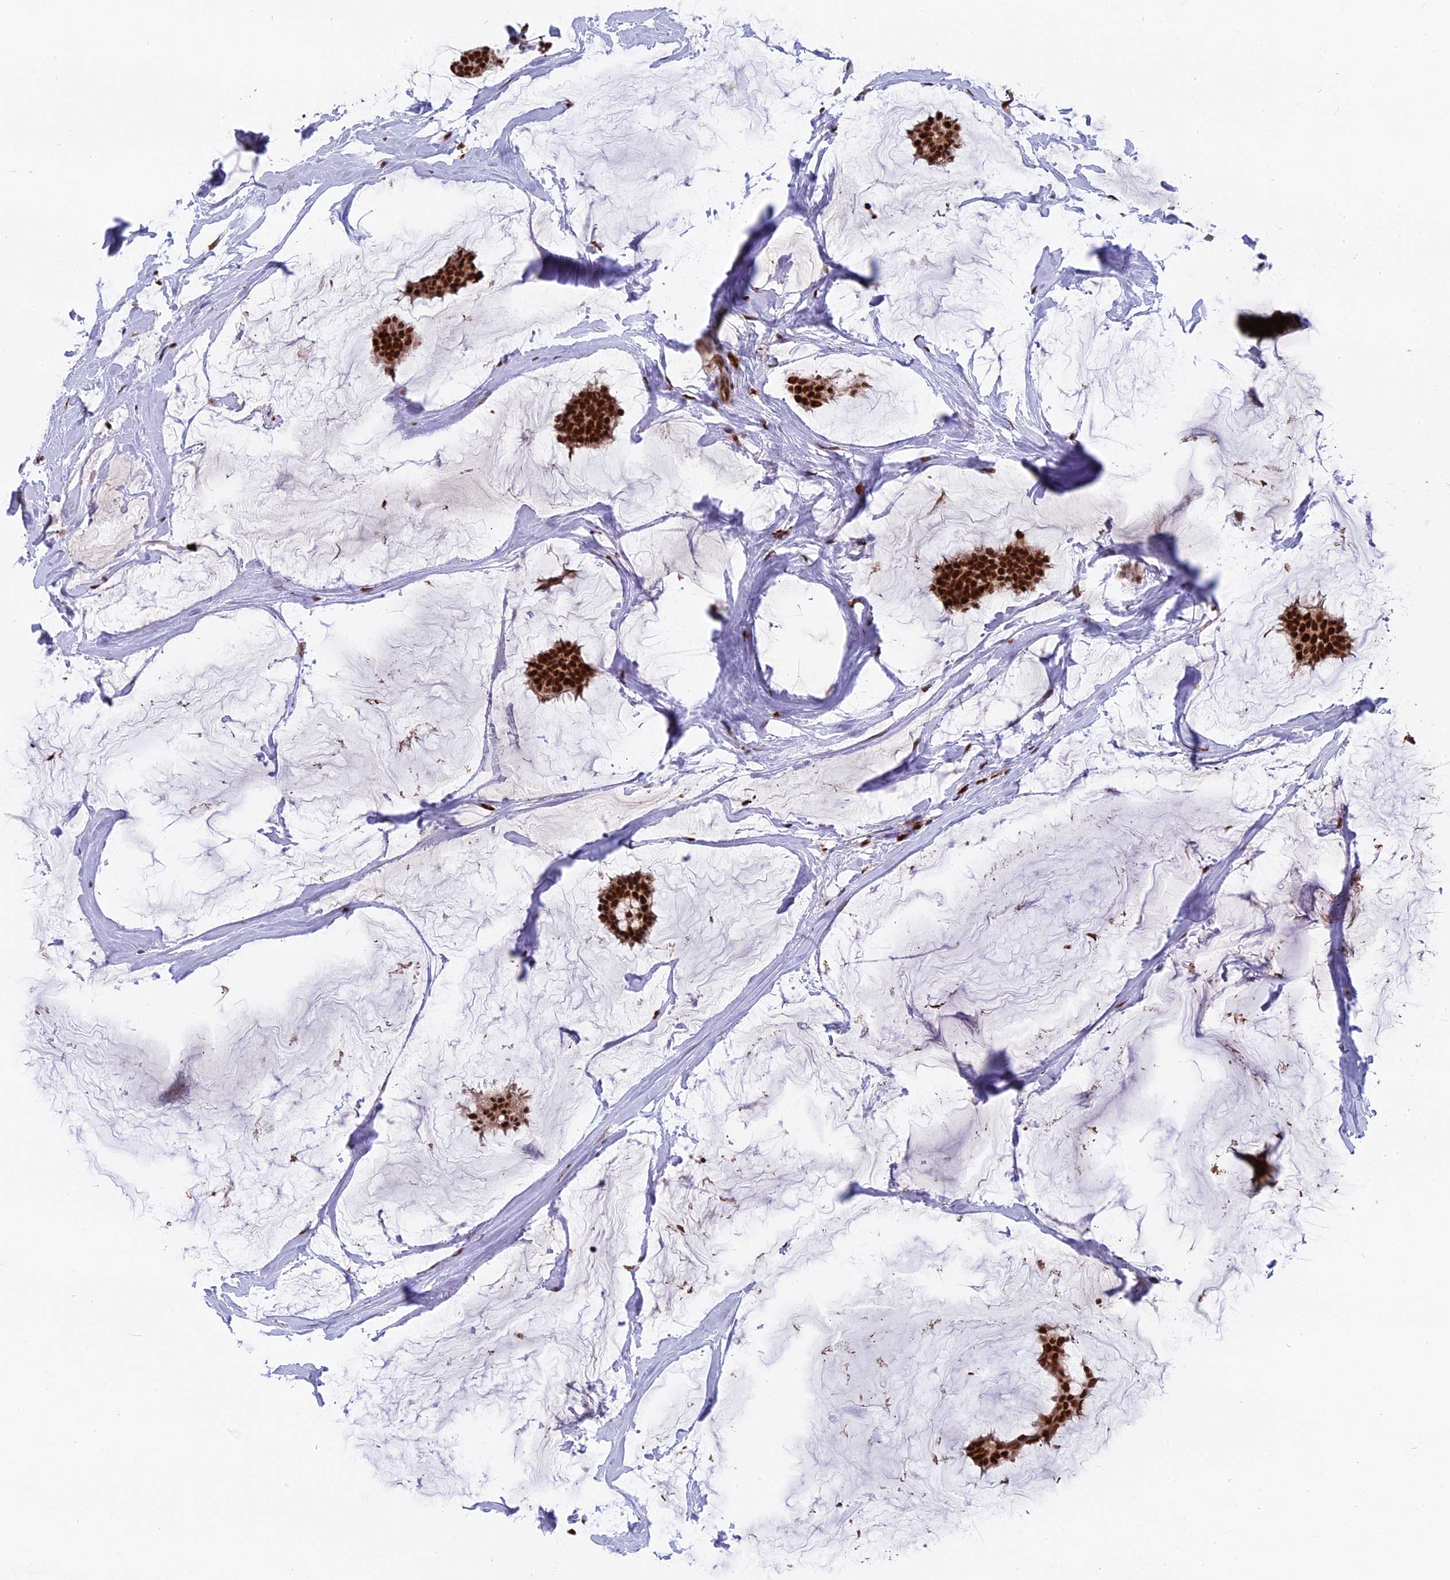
{"staining": {"intensity": "strong", "quantity": ">75%", "location": "nuclear"}, "tissue": "breast cancer", "cell_type": "Tumor cells", "image_type": "cancer", "snomed": [{"axis": "morphology", "description": "Duct carcinoma"}, {"axis": "topography", "description": "Breast"}], "caption": "Immunohistochemical staining of breast cancer (intraductal carcinoma) reveals strong nuclear protein positivity in approximately >75% of tumor cells.", "gene": "RAMAC", "patient": {"sex": "female", "age": 93}}